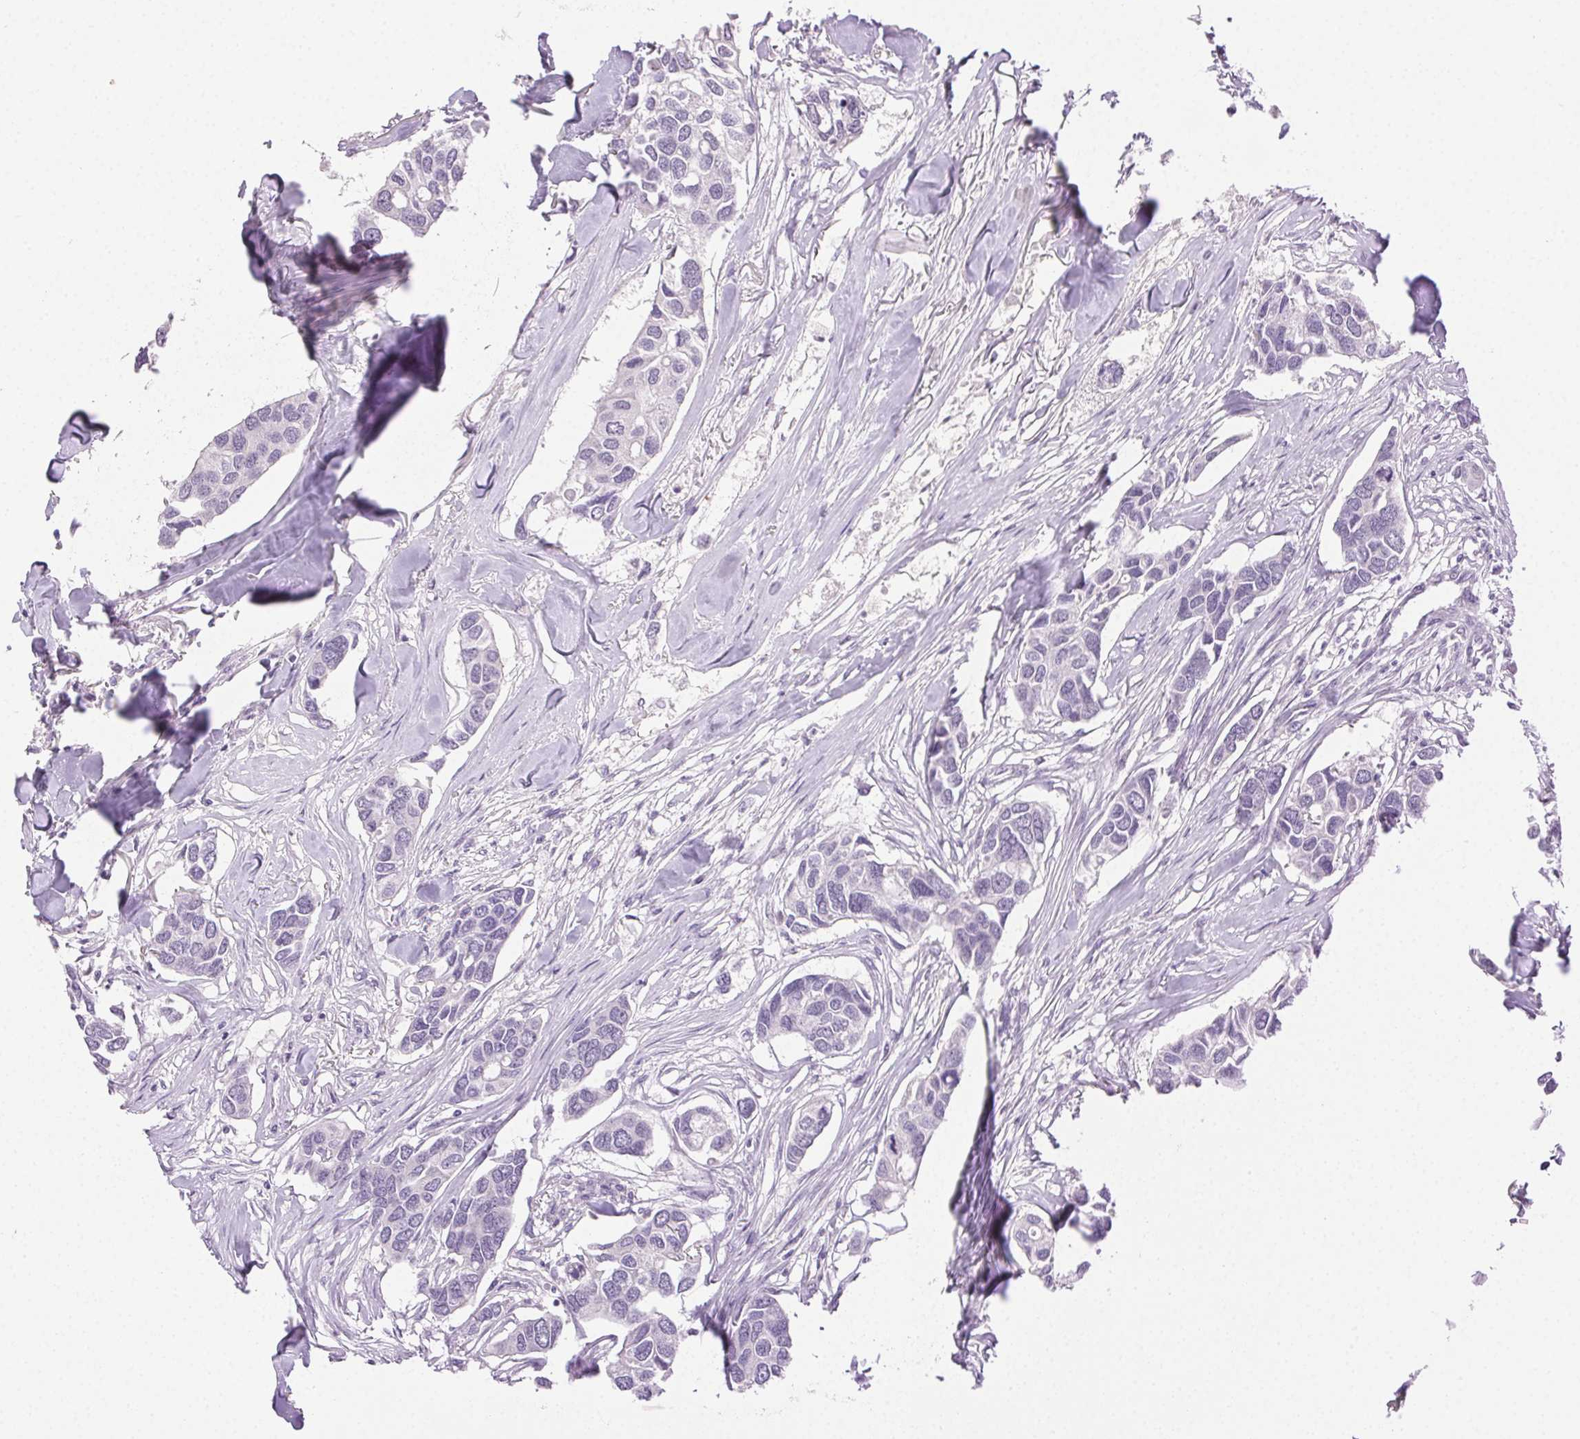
{"staining": {"intensity": "negative", "quantity": "none", "location": "none"}, "tissue": "breast cancer", "cell_type": "Tumor cells", "image_type": "cancer", "snomed": [{"axis": "morphology", "description": "Duct carcinoma"}, {"axis": "topography", "description": "Breast"}], "caption": "A histopathology image of human breast cancer is negative for staining in tumor cells.", "gene": "CLDN10", "patient": {"sex": "female", "age": 83}}